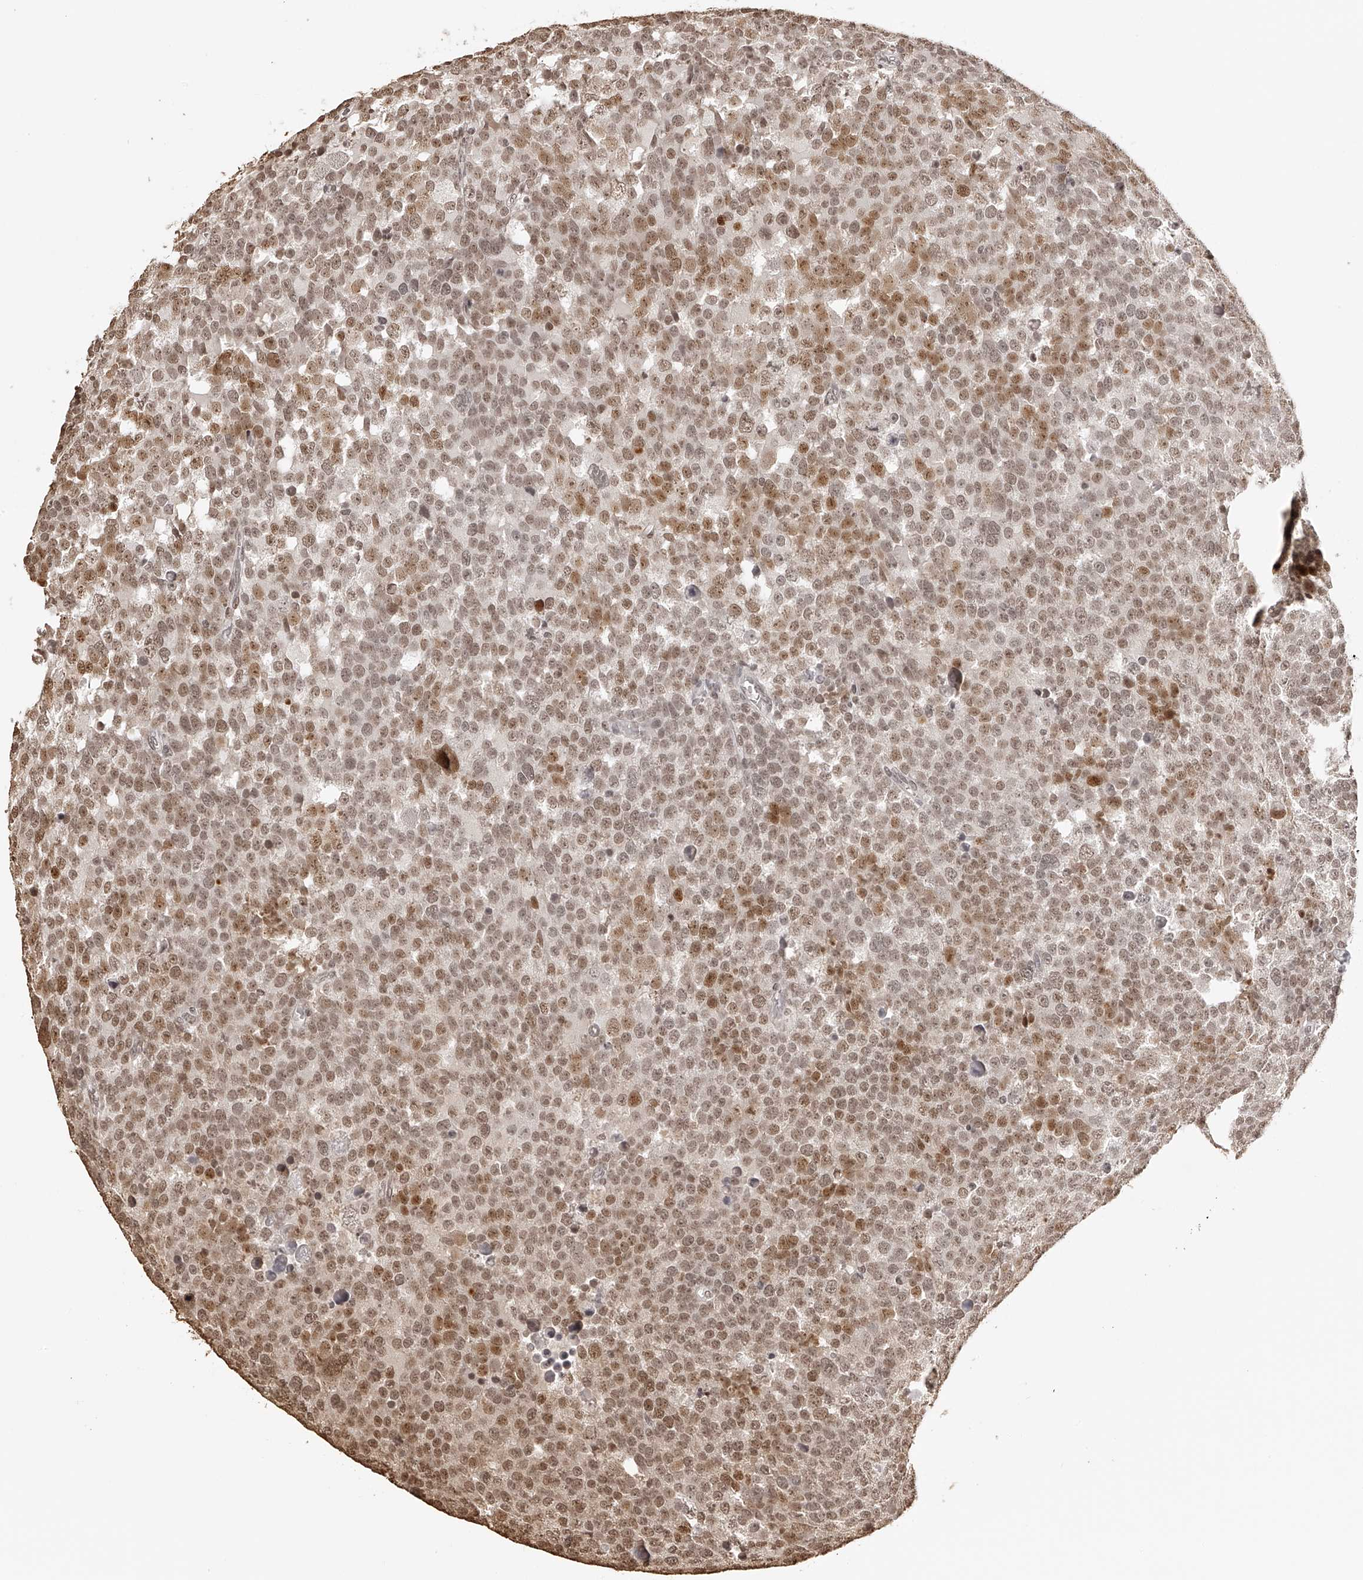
{"staining": {"intensity": "moderate", "quantity": ">75%", "location": "nuclear"}, "tissue": "testis cancer", "cell_type": "Tumor cells", "image_type": "cancer", "snomed": [{"axis": "morphology", "description": "Seminoma, NOS"}, {"axis": "topography", "description": "Testis"}], "caption": "Testis seminoma stained with DAB immunohistochemistry (IHC) shows medium levels of moderate nuclear expression in approximately >75% of tumor cells.", "gene": "ZNF503", "patient": {"sex": "male", "age": 71}}